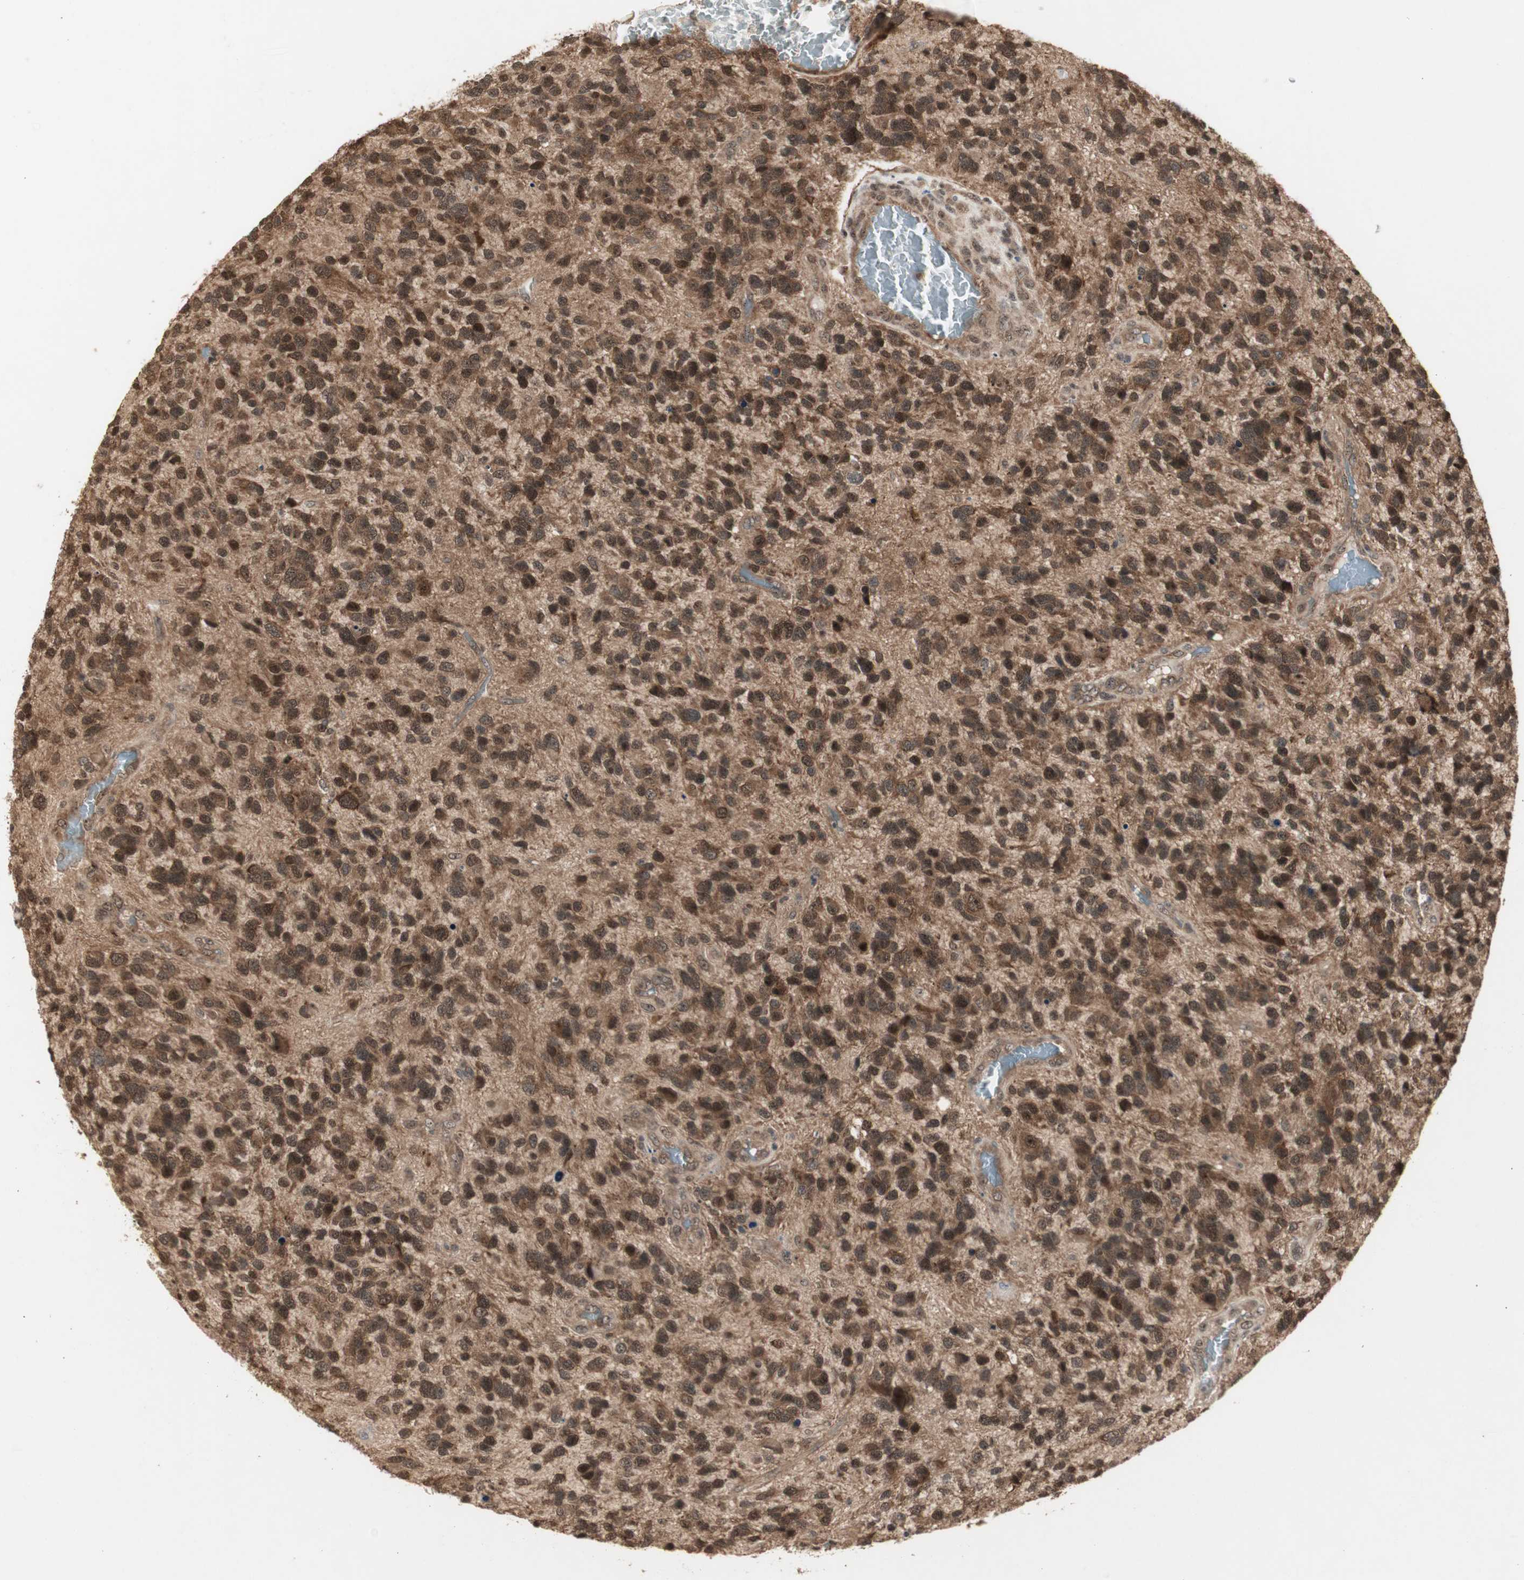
{"staining": {"intensity": "strong", "quantity": ">75%", "location": "cytoplasmic/membranous,nuclear"}, "tissue": "glioma", "cell_type": "Tumor cells", "image_type": "cancer", "snomed": [{"axis": "morphology", "description": "Glioma, malignant, High grade"}, {"axis": "topography", "description": "Brain"}], "caption": "An immunohistochemistry (IHC) image of tumor tissue is shown. Protein staining in brown highlights strong cytoplasmic/membranous and nuclear positivity in glioma within tumor cells. (DAB (3,3'-diaminobenzidine) = brown stain, brightfield microscopy at high magnification).", "gene": "CSNK2B", "patient": {"sex": "female", "age": 58}}